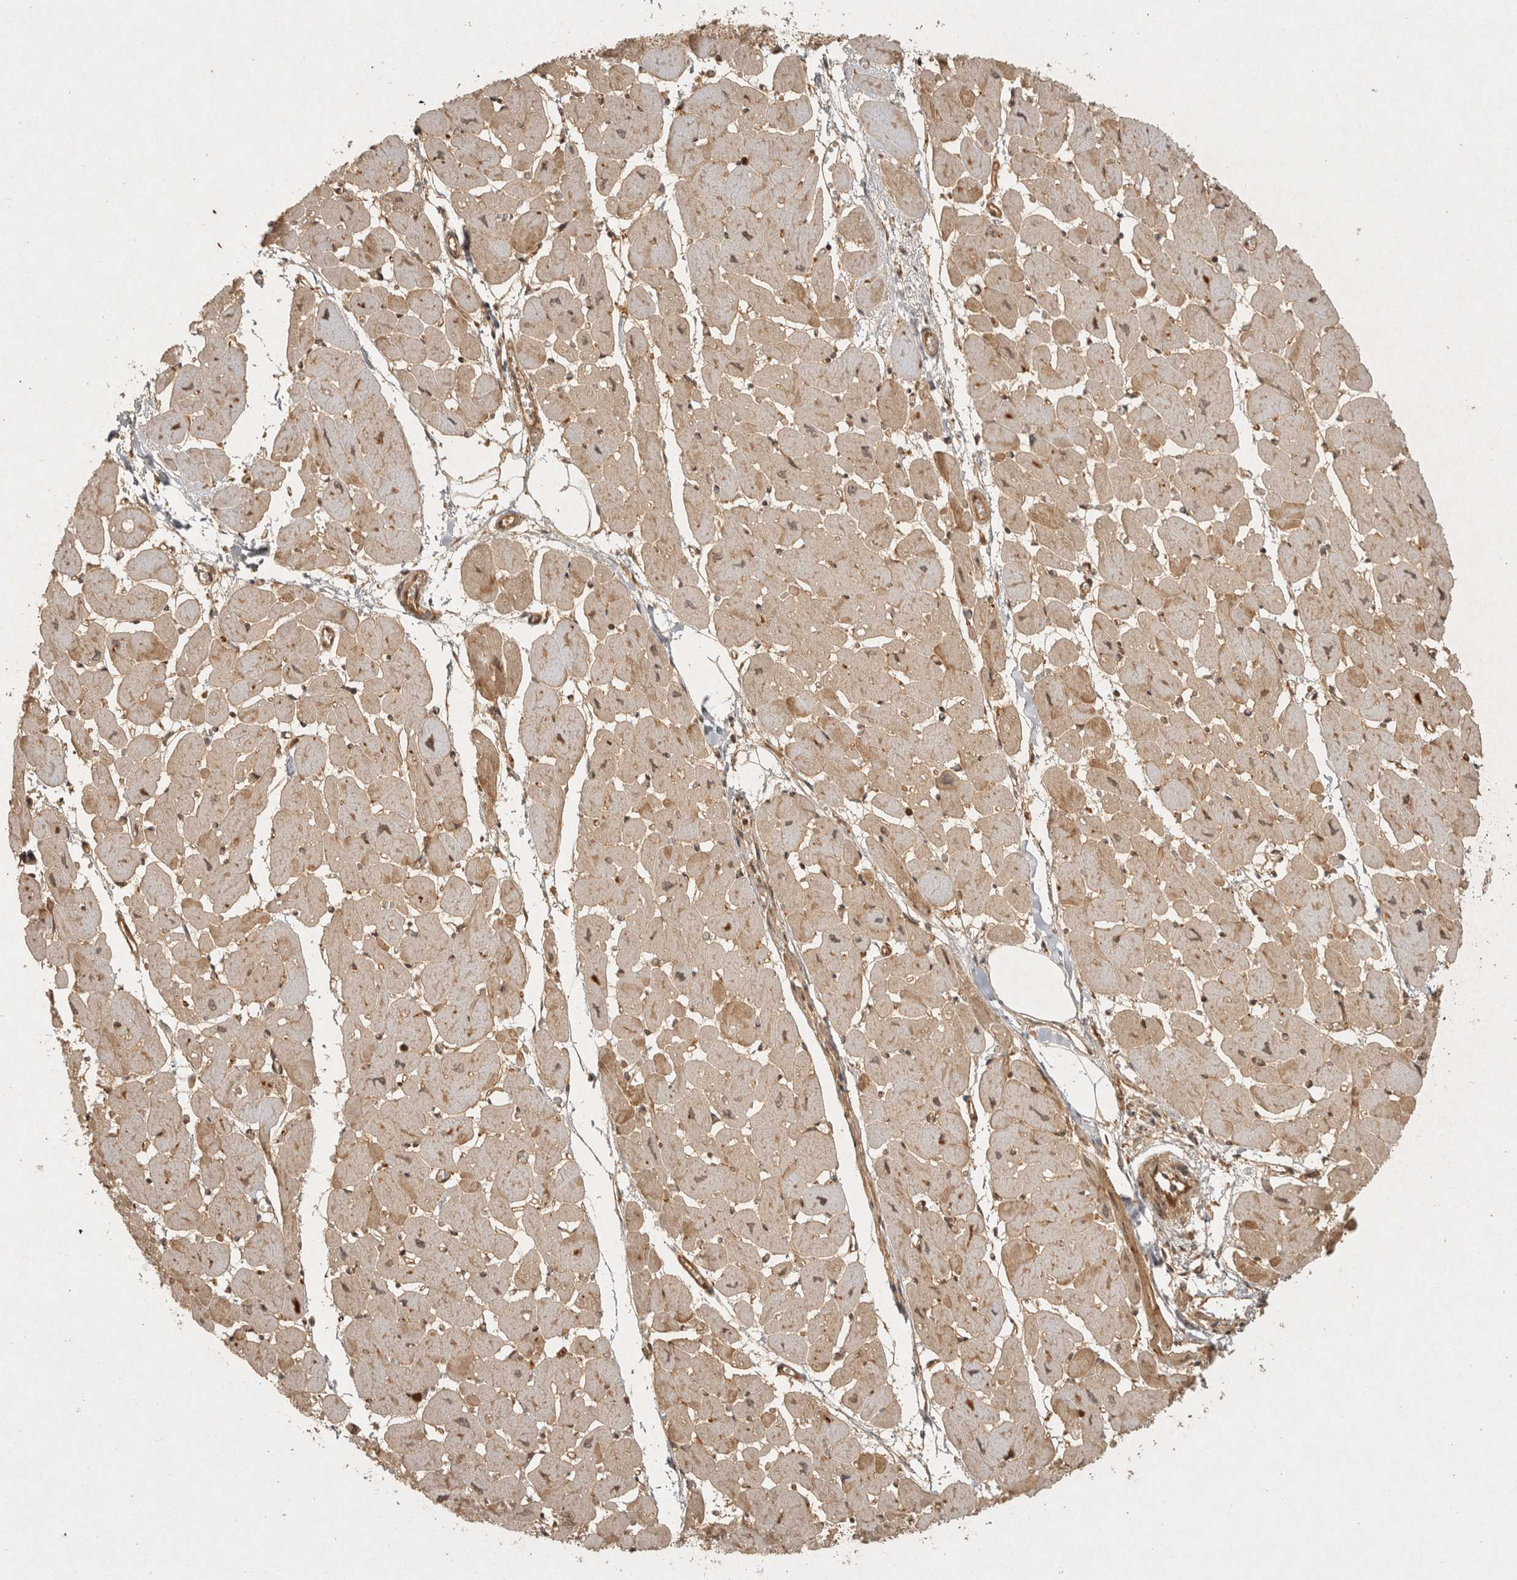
{"staining": {"intensity": "moderate", "quantity": ">75%", "location": "cytoplasmic/membranous"}, "tissue": "heart muscle", "cell_type": "Cardiomyocytes", "image_type": "normal", "snomed": [{"axis": "morphology", "description": "Normal tissue, NOS"}, {"axis": "topography", "description": "Heart"}], "caption": "This image exhibits immunohistochemistry staining of benign heart muscle, with medium moderate cytoplasmic/membranous staining in about >75% of cardiomyocytes.", "gene": "CAMSAP2", "patient": {"sex": "female", "age": 54}}